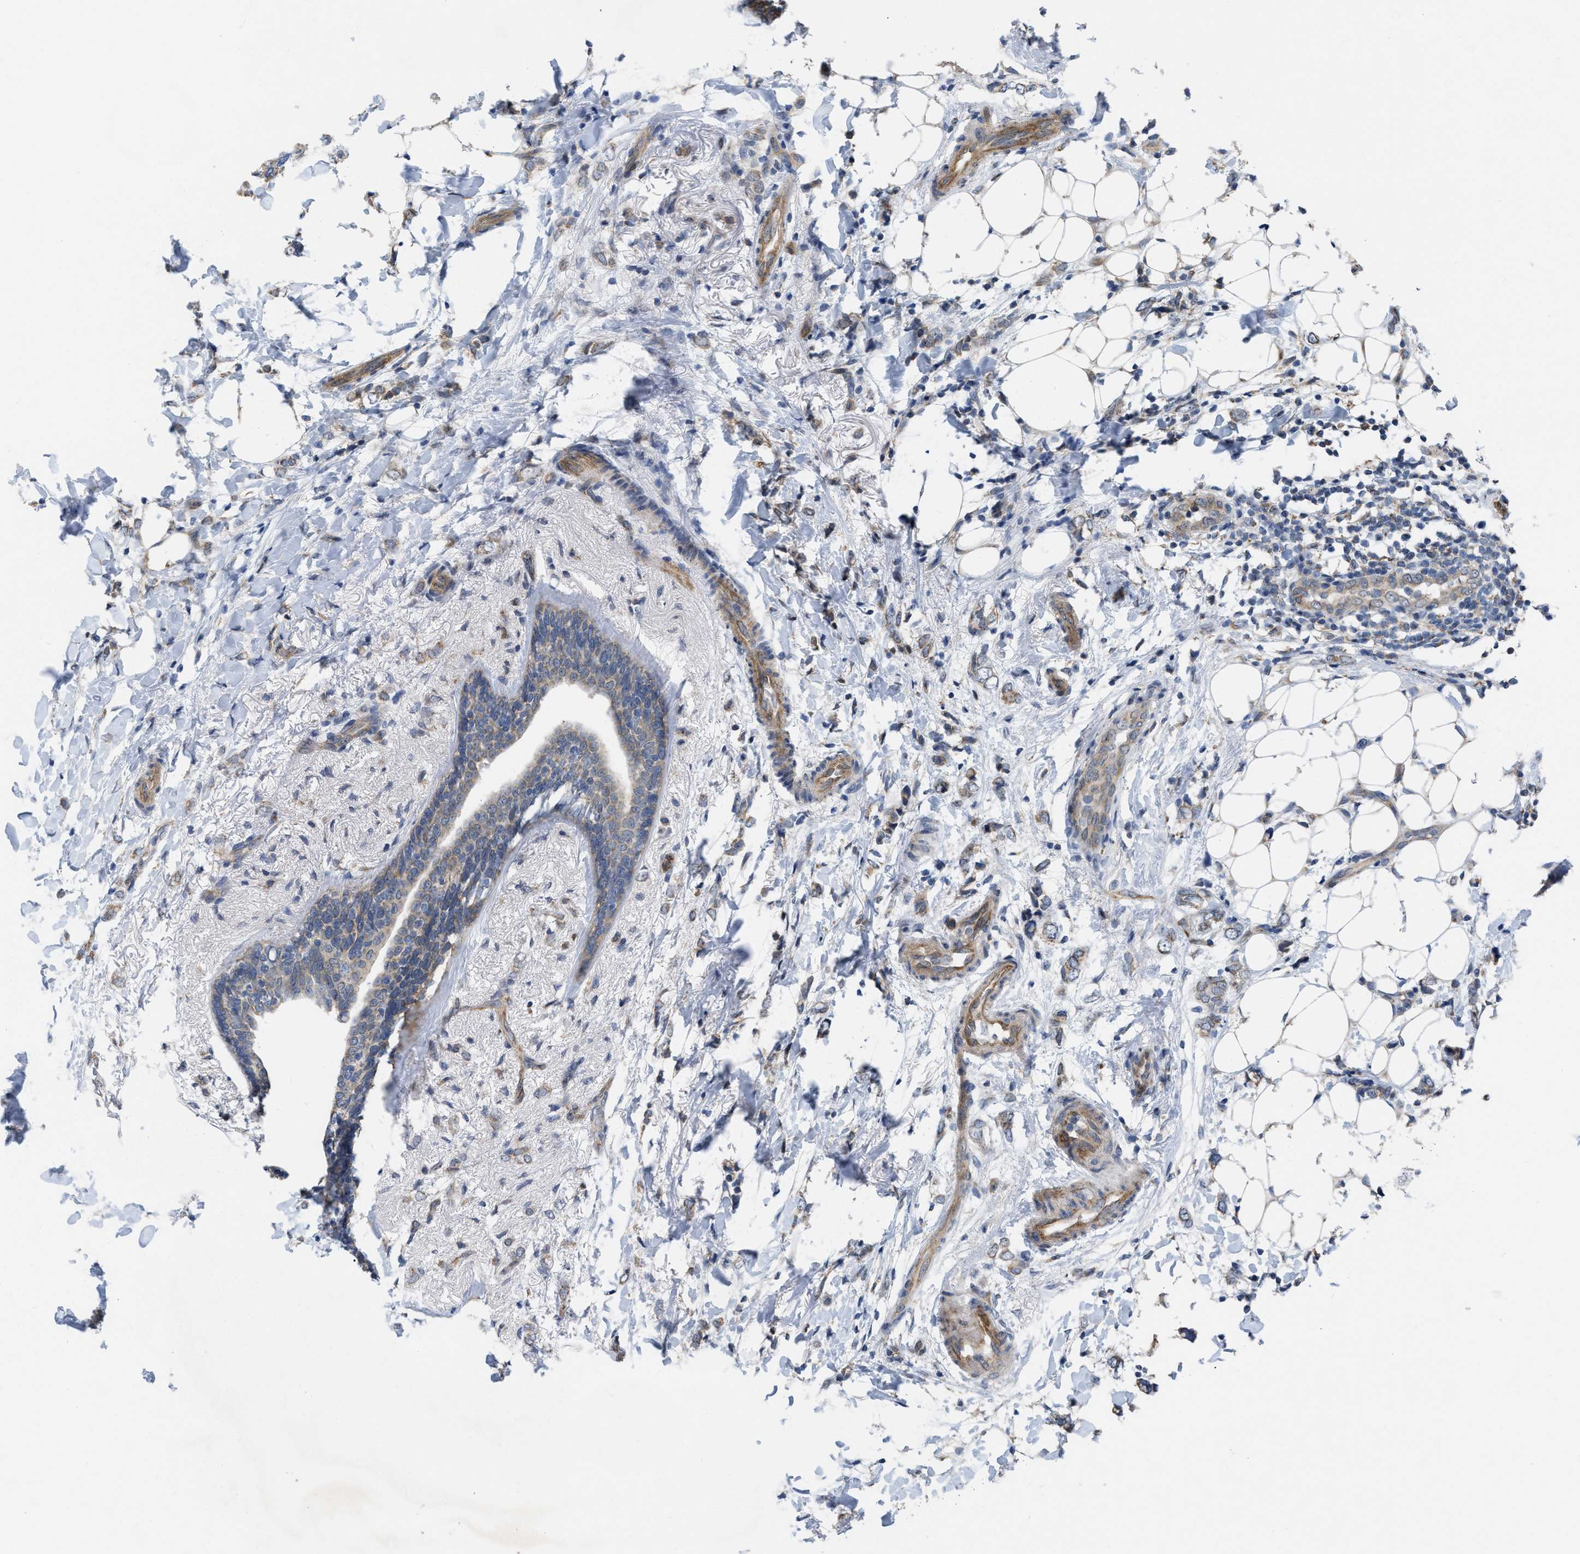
{"staining": {"intensity": "weak", "quantity": ">75%", "location": "cytoplasmic/membranous"}, "tissue": "breast cancer", "cell_type": "Tumor cells", "image_type": "cancer", "snomed": [{"axis": "morphology", "description": "Normal tissue, NOS"}, {"axis": "morphology", "description": "Lobular carcinoma"}, {"axis": "topography", "description": "Breast"}], "caption": "Breast cancer stained for a protein reveals weak cytoplasmic/membranous positivity in tumor cells.", "gene": "EOGT", "patient": {"sex": "female", "age": 47}}